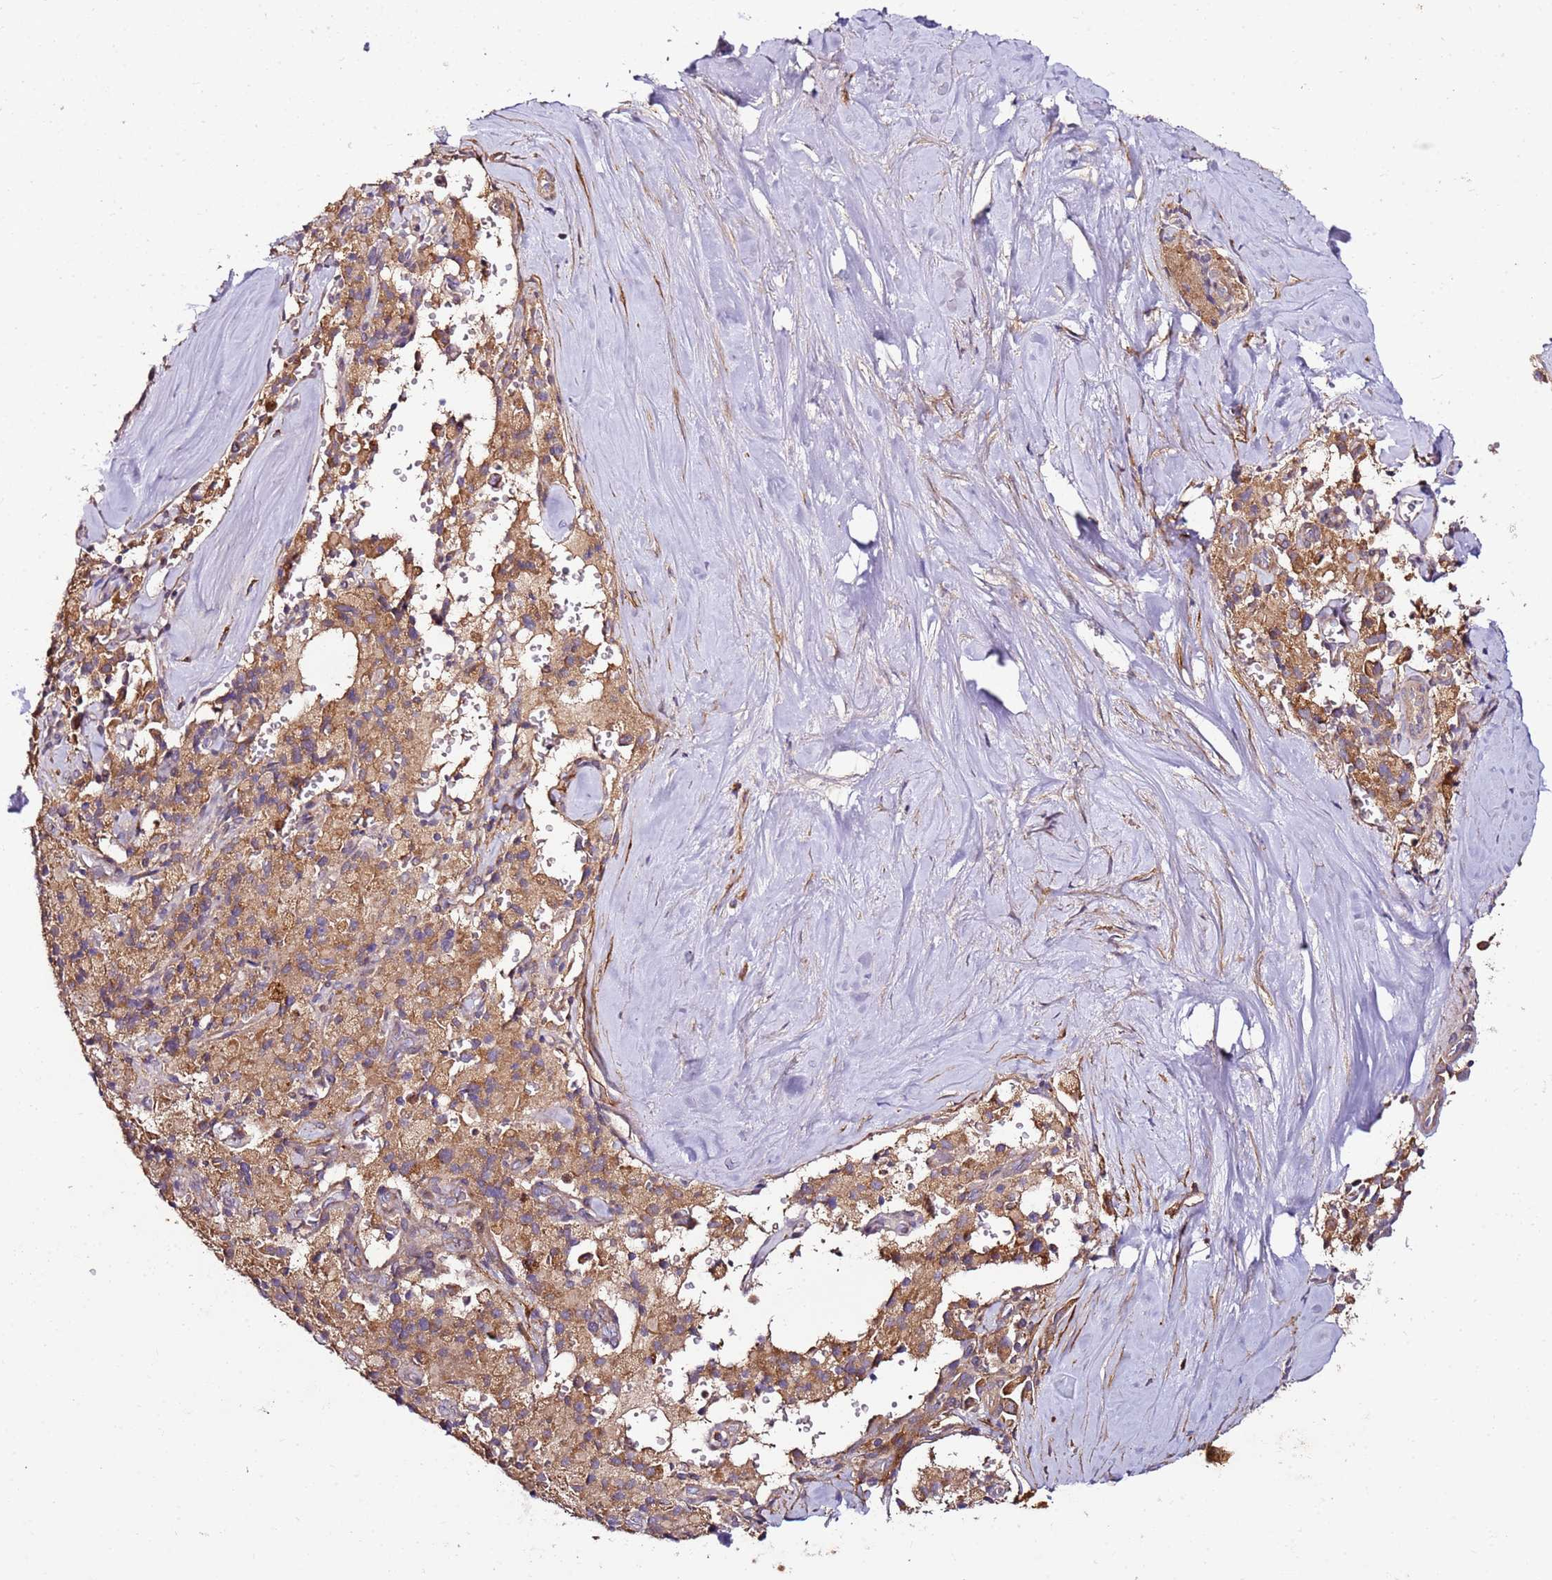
{"staining": {"intensity": "moderate", "quantity": ">75%", "location": "cytoplasmic/membranous"}, "tissue": "pancreatic cancer", "cell_type": "Tumor cells", "image_type": "cancer", "snomed": [{"axis": "morphology", "description": "Adenocarcinoma, NOS"}, {"axis": "topography", "description": "Pancreas"}], "caption": "Protein expression analysis of human pancreatic adenocarcinoma reveals moderate cytoplasmic/membranous expression in about >75% of tumor cells. (DAB (3,3'-diaminobenzidine) IHC with brightfield microscopy, high magnification).", "gene": "KRTAP21-3", "patient": {"sex": "male", "age": 65}}